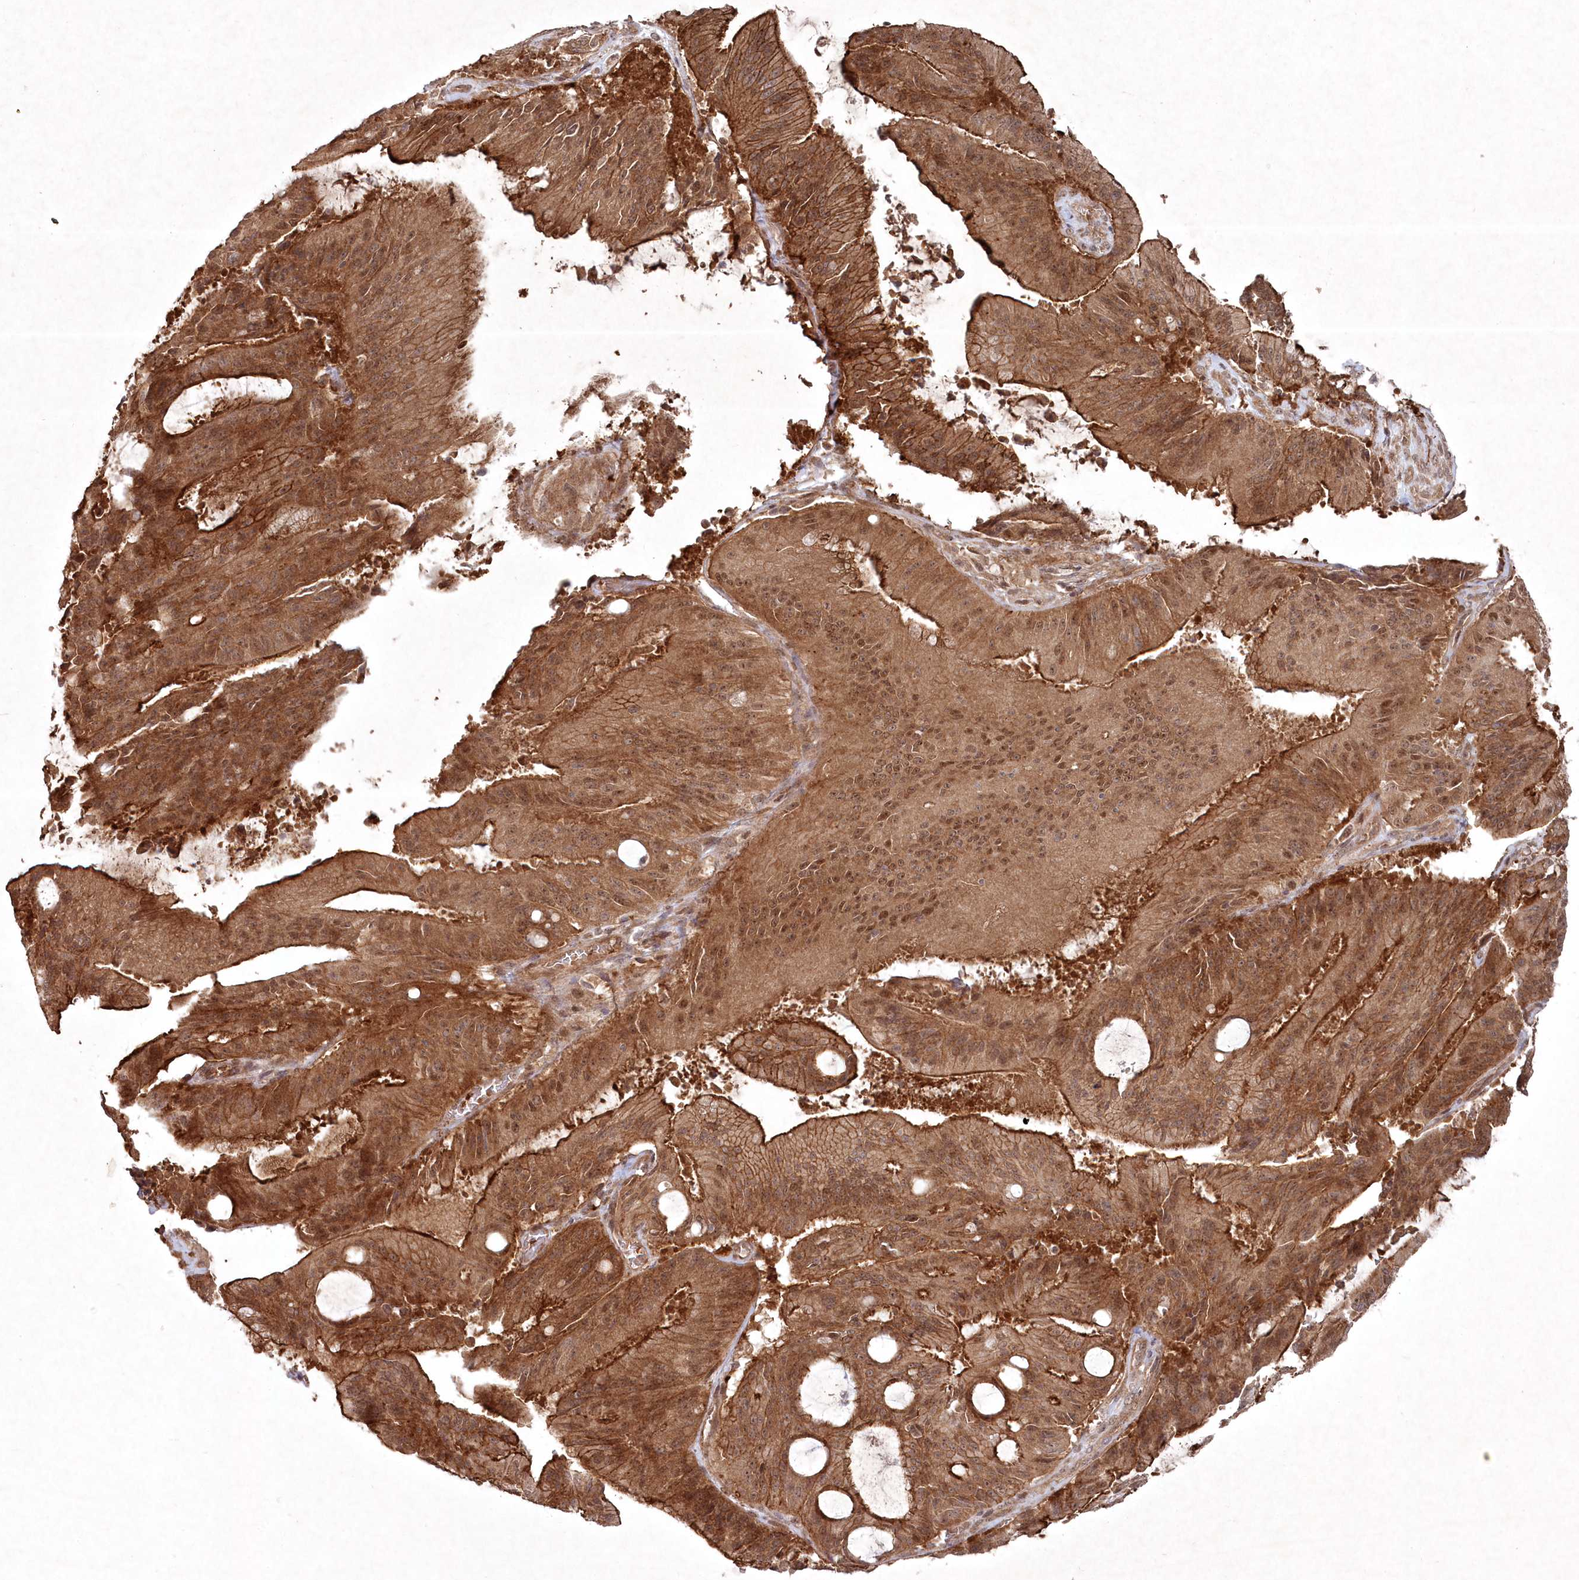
{"staining": {"intensity": "strong", "quantity": ">75%", "location": "cytoplasmic/membranous,nuclear"}, "tissue": "liver cancer", "cell_type": "Tumor cells", "image_type": "cancer", "snomed": [{"axis": "morphology", "description": "Normal tissue, NOS"}, {"axis": "morphology", "description": "Cholangiocarcinoma"}, {"axis": "topography", "description": "Liver"}, {"axis": "topography", "description": "Peripheral nerve tissue"}], "caption": "High-power microscopy captured an immunohistochemistry (IHC) image of liver cholangiocarcinoma, revealing strong cytoplasmic/membranous and nuclear expression in about >75% of tumor cells.", "gene": "FBXL17", "patient": {"sex": "female", "age": 73}}